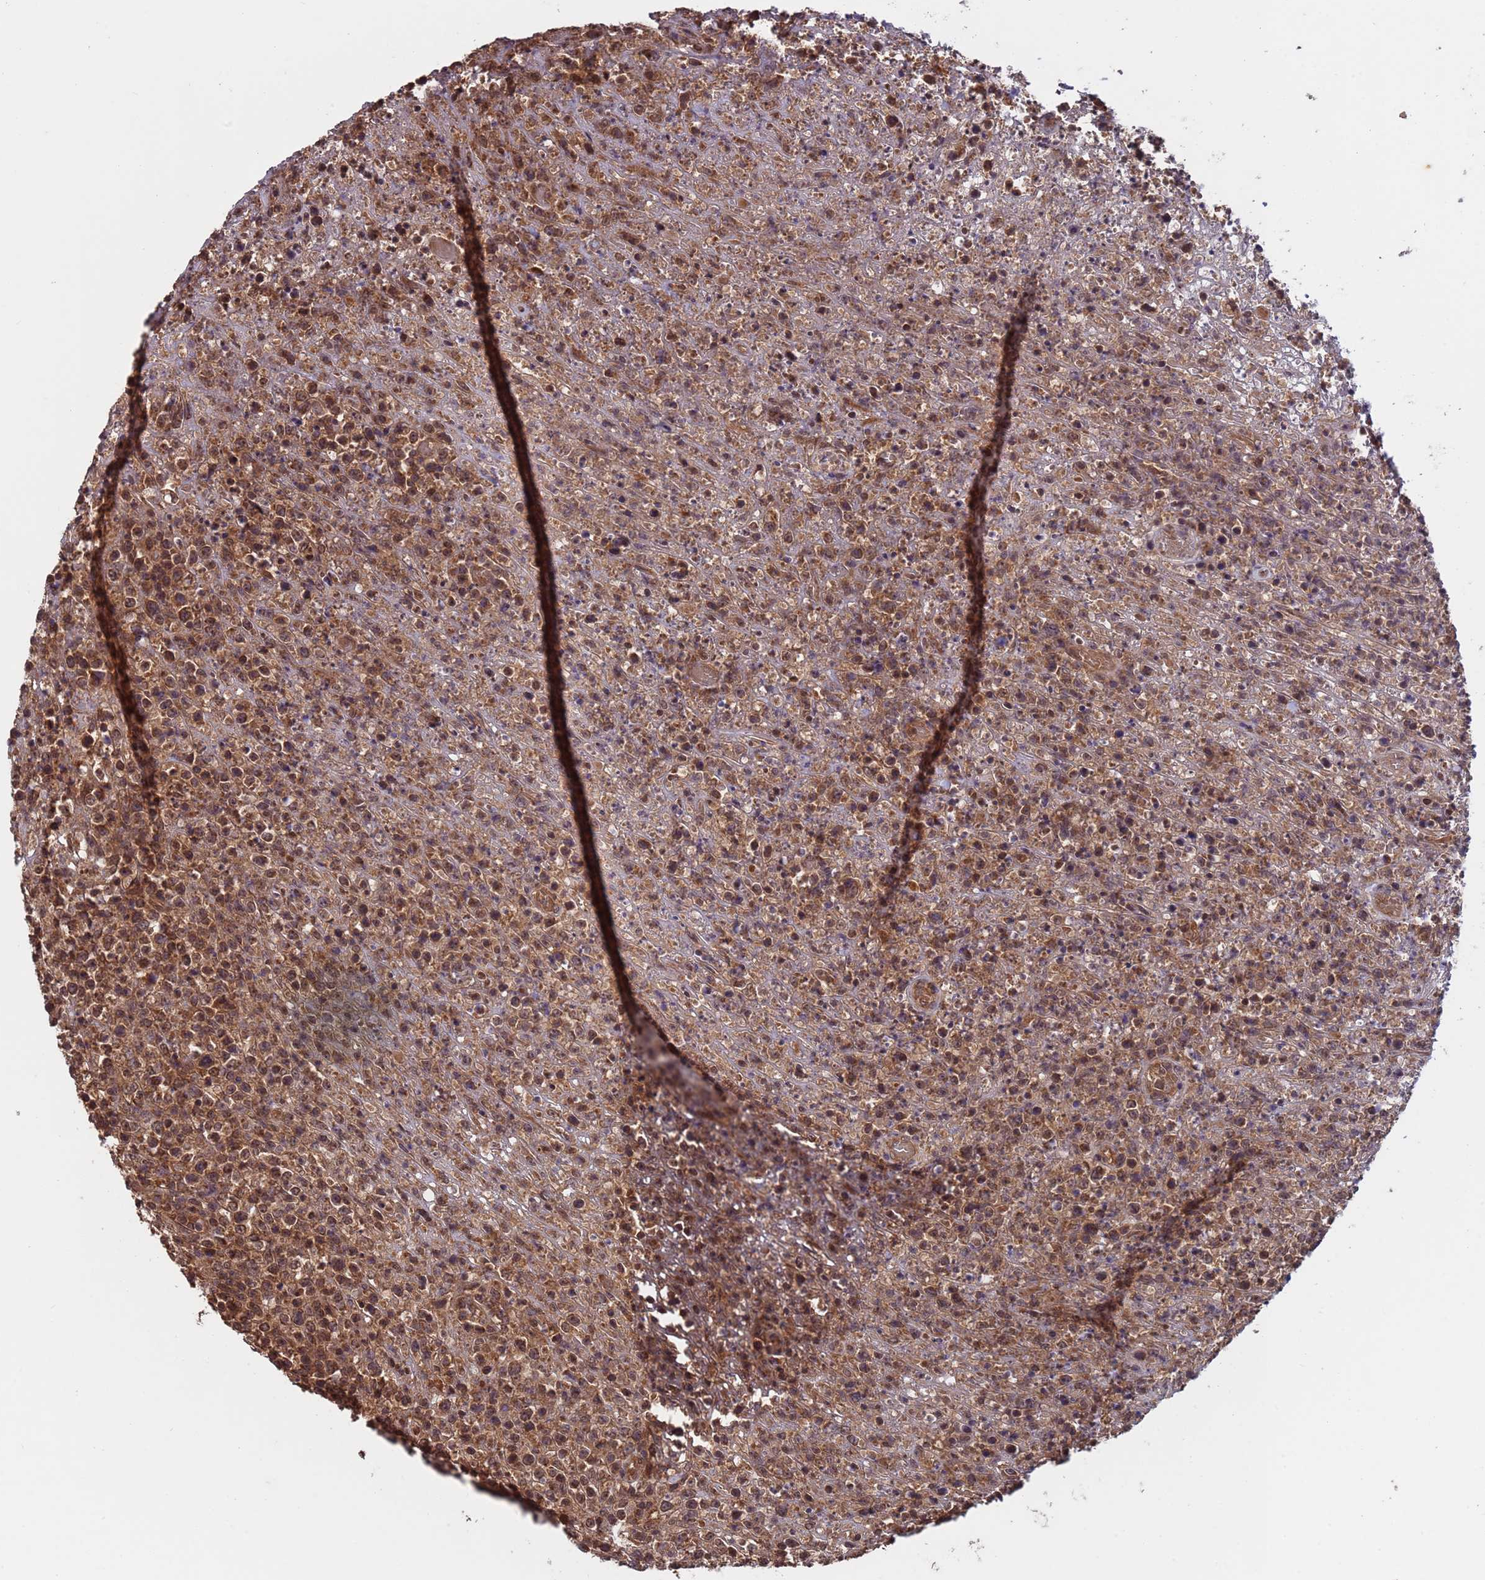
{"staining": {"intensity": "moderate", "quantity": ">75%", "location": "cytoplasmic/membranous,nuclear"}, "tissue": "lymphoma", "cell_type": "Tumor cells", "image_type": "cancer", "snomed": [{"axis": "morphology", "description": "Malignant lymphoma, non-Hodgkin's type, High grade"}, {"axis": "topography", "description": "Colon"}], "caption": "Protein staining displays moderate cytoplasmic/membranous and nuclear staining in about >75% of tumor cells in lymphoma.", "gene": "ERI1", "patient": {"sex": "female", "age": 53}}